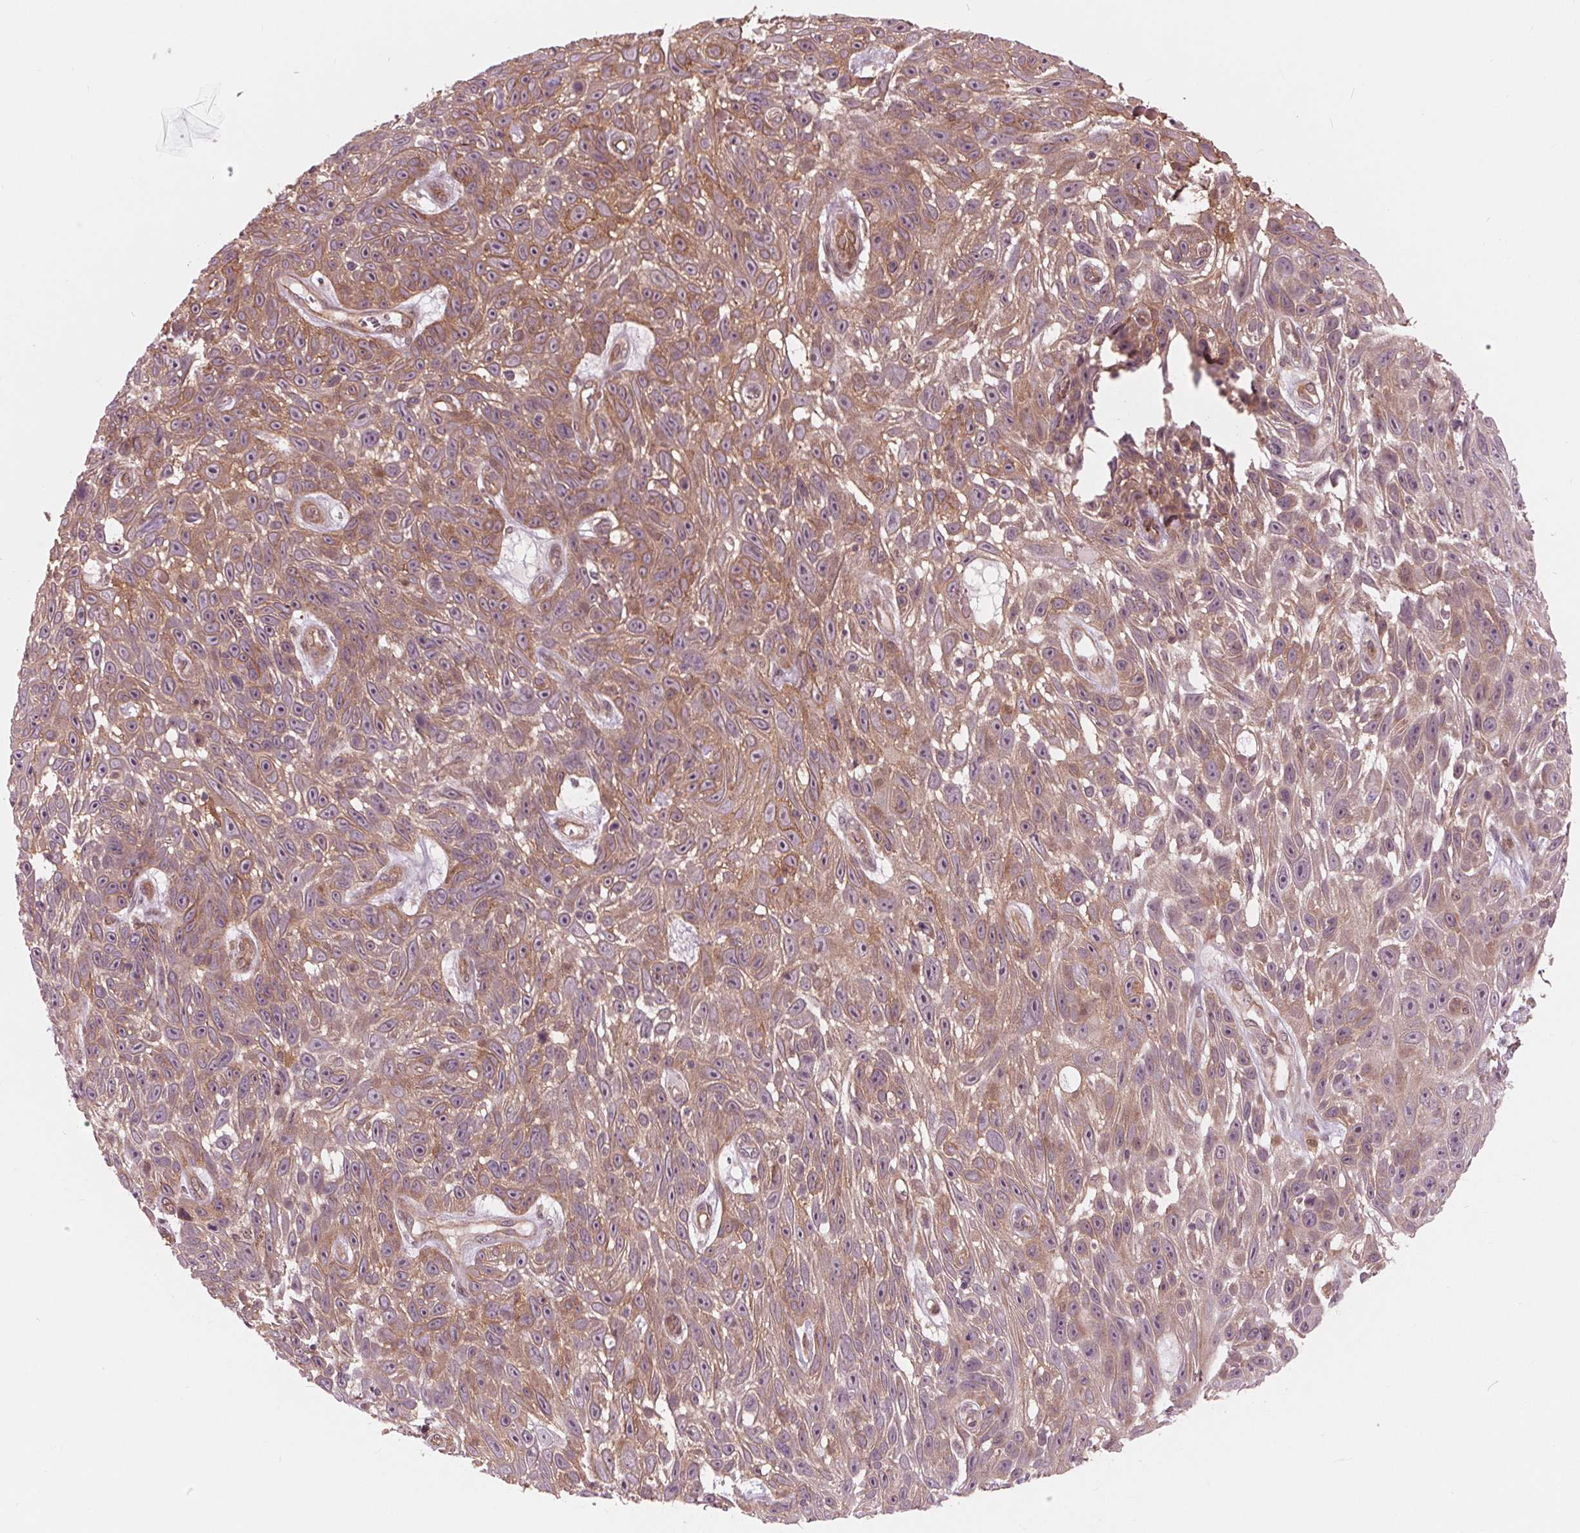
{"staining": {"intensity": "weak", "quantity": ">75%", "location": "cytoplasmic/membranous"}, "tissue": "skin cancer", "cell_type": "Tumor cells", "image_type": "cancer", "snomed": [{"axis": "morphology", "description": "Squamous cell carcinoma, NOS"}, {"axis": "topography", "description": "Skin"}], "caption": "Immunohistochemistry of human squamous cell carcinoma (skin) shows low levels of weak cytoplasmic/membranous expression in approximately >75% of tumor cells.", "gene": "TXNIP", "patient": {"sex": "male", "age": 82}}